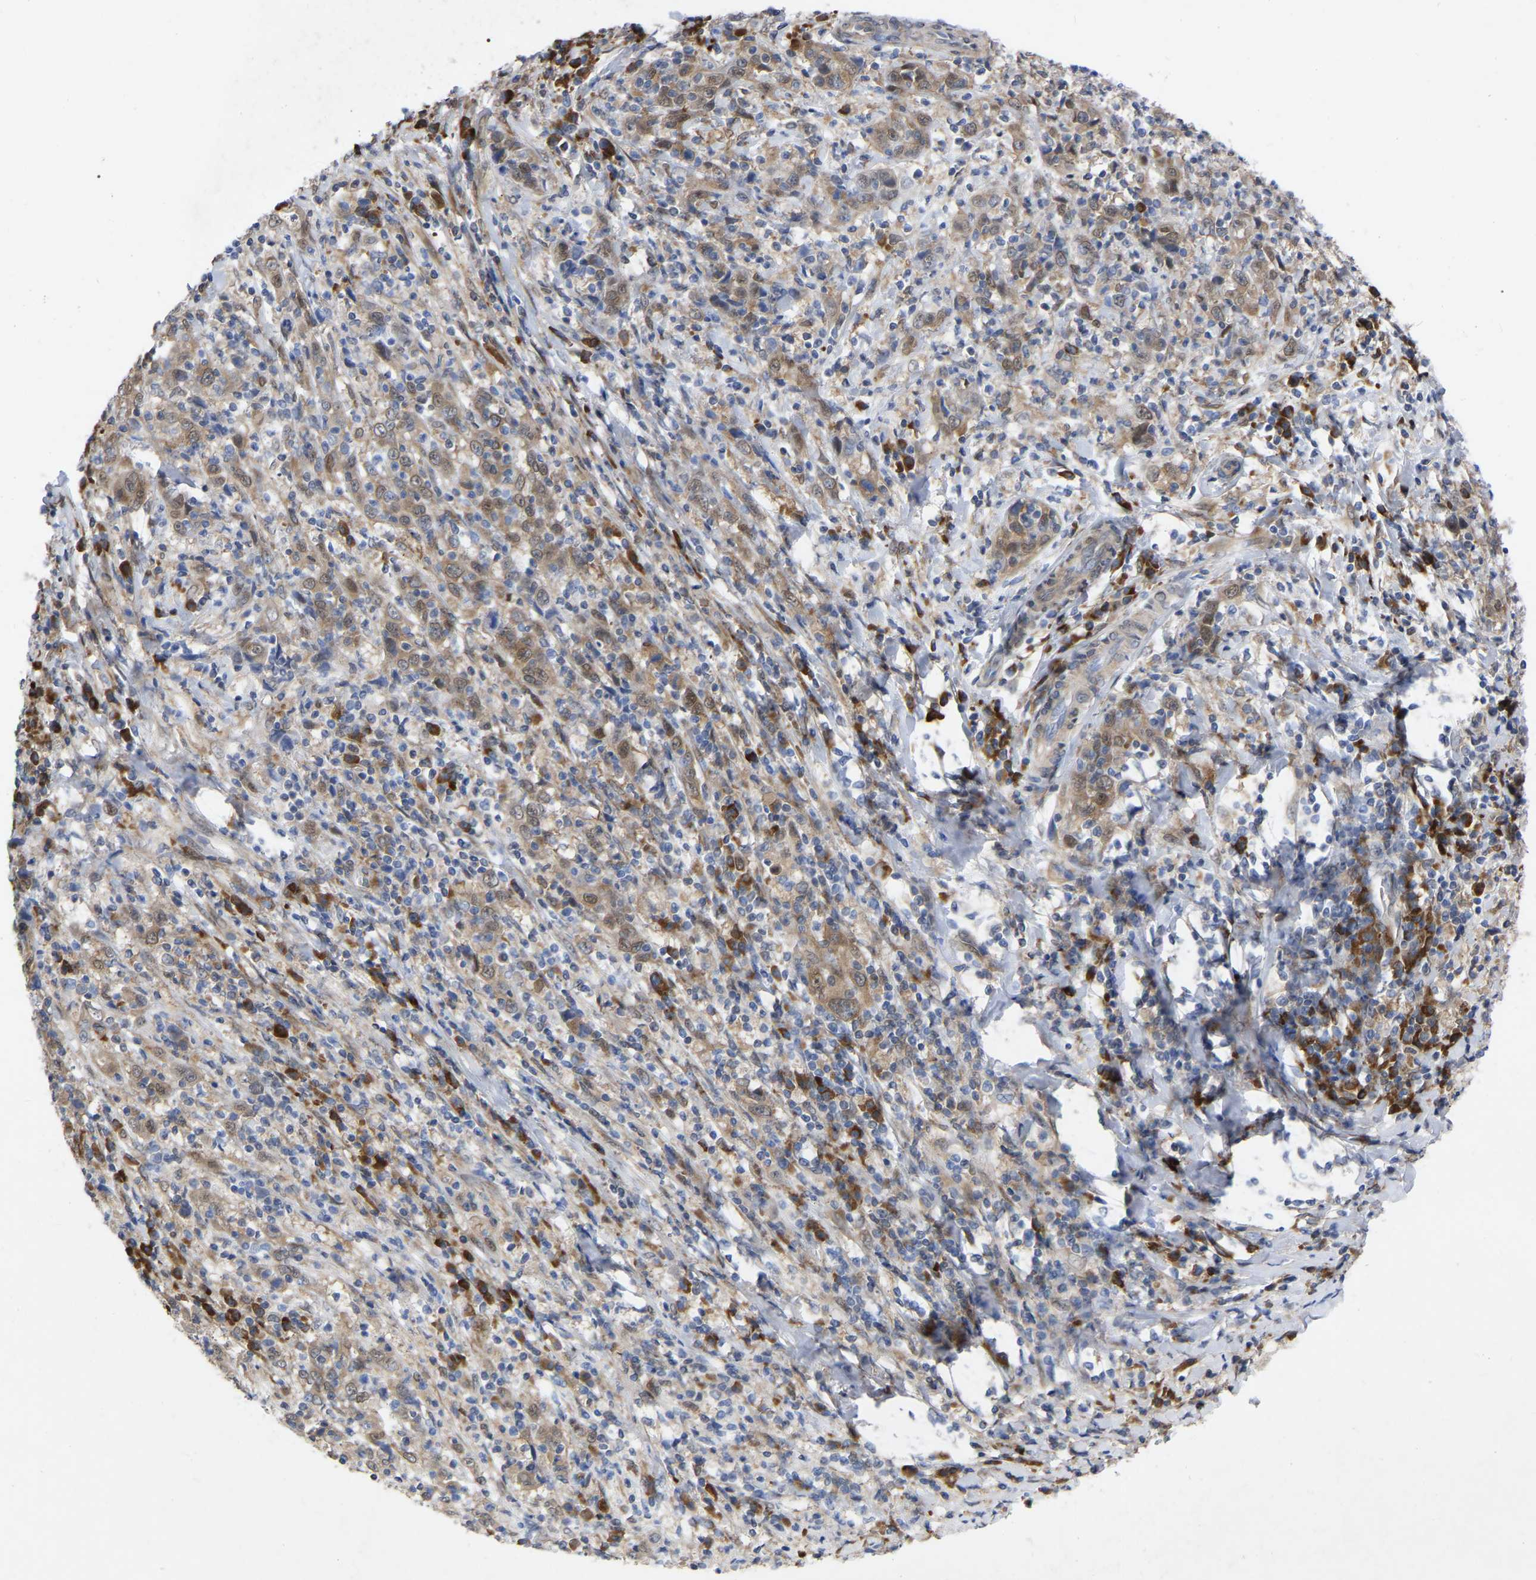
{"staining": {"intensity": "weak", "quantity": ">75%", "location": "cytoplasmic/membranous"}, "tissue": "cervical cancer", "cell_type": "Tumor cells", "image_type": "cancer", "snomed": [{"axis": "morphology", "description": "Squamous cell carcinoma, NOS"}, {"axis": "topography", "description": "Cervix"}], "caption": "This is a histology image of immunohistochemistry (IHC) staining of cervical cancer (squamous cell carcinoma), which shows weak staining in the cytoplasmic/membranous of tumor cells.", "gene": "UBE4B", "patient": {"sex": "female", "age": 46}}